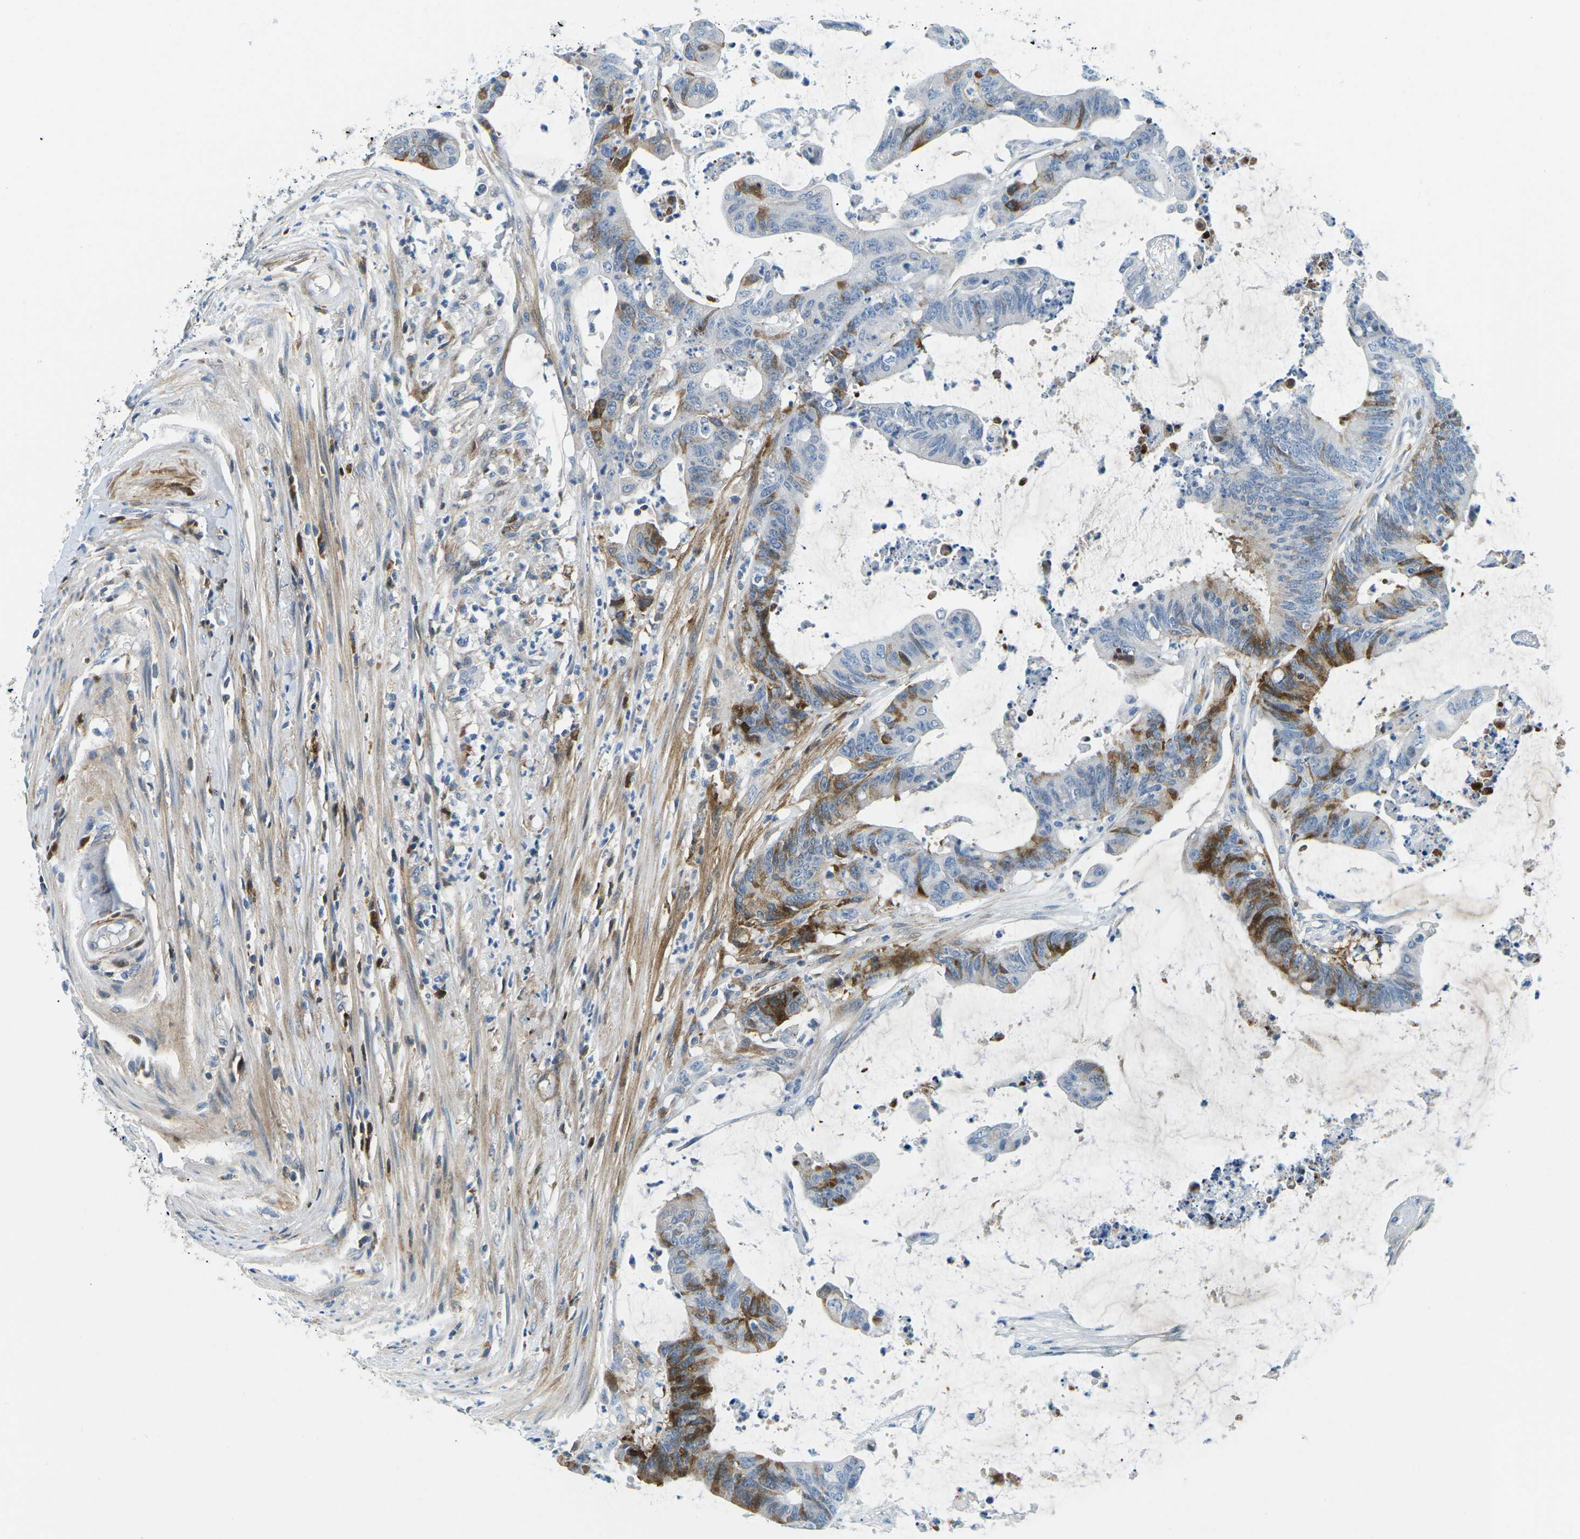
{"staining": {"intensity": "moderate", "quantity": "<25%", "location": "cytoplasmic/membranous"}, "tissue": "colorectal cancer", "cell_type": "Tumor cells", "image_type": "cancer", "snomed": [{"axis": "morphology", "description": "Adenocarcinoma, NOS"}, {"axis": "topography", "description": "Rectum"}], "caption": "Colorectal cancer stained for a protein (brown) reveals moderate cytoplasmic/membranous positive staining in about <25% of tumor cells.", "gene": "CFB", "patient": {"sex": "female", "age": 66}}